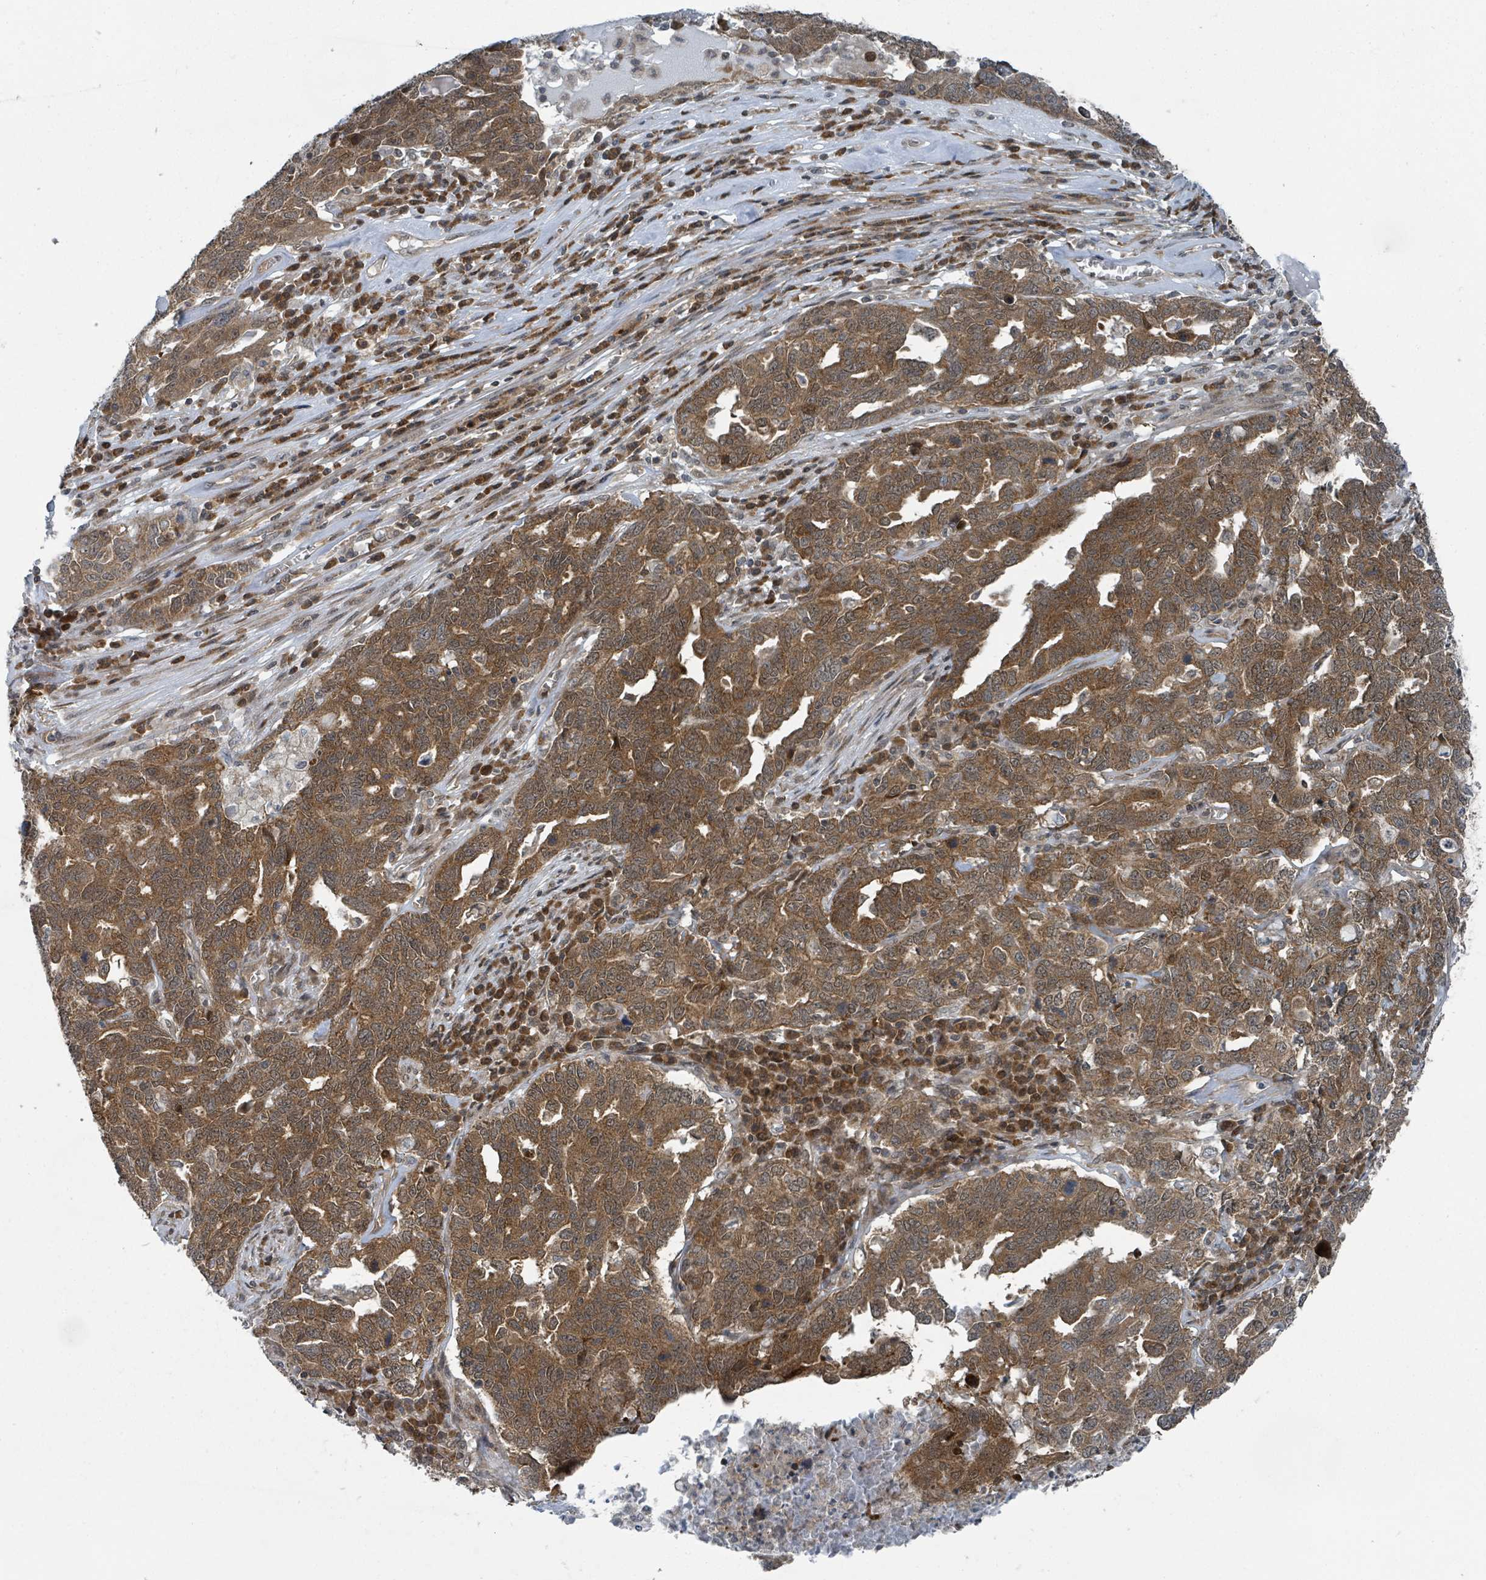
{"staining": {"intensity": "moderate", "quantity": ">75%", "location": "cytoplasmic/membranous,nuclear"}, "tissue": "ovarian cancer", "cell_type": "Tumor cells", "image_type": "cancer", "snomed": [{"axis": "morphology", "description": "Carcinoma, endometroid"}, {"axis": "topography", "description": "Ovary"}], "caption": "Protein staining of ovarian cancer tissue exhibits moderate cytoplasmic/membranous and nuclear expression in approximately >75% of tumor cells.", "gene": "GOLGA7", "patient": {"sex": "female", "age": 62}}